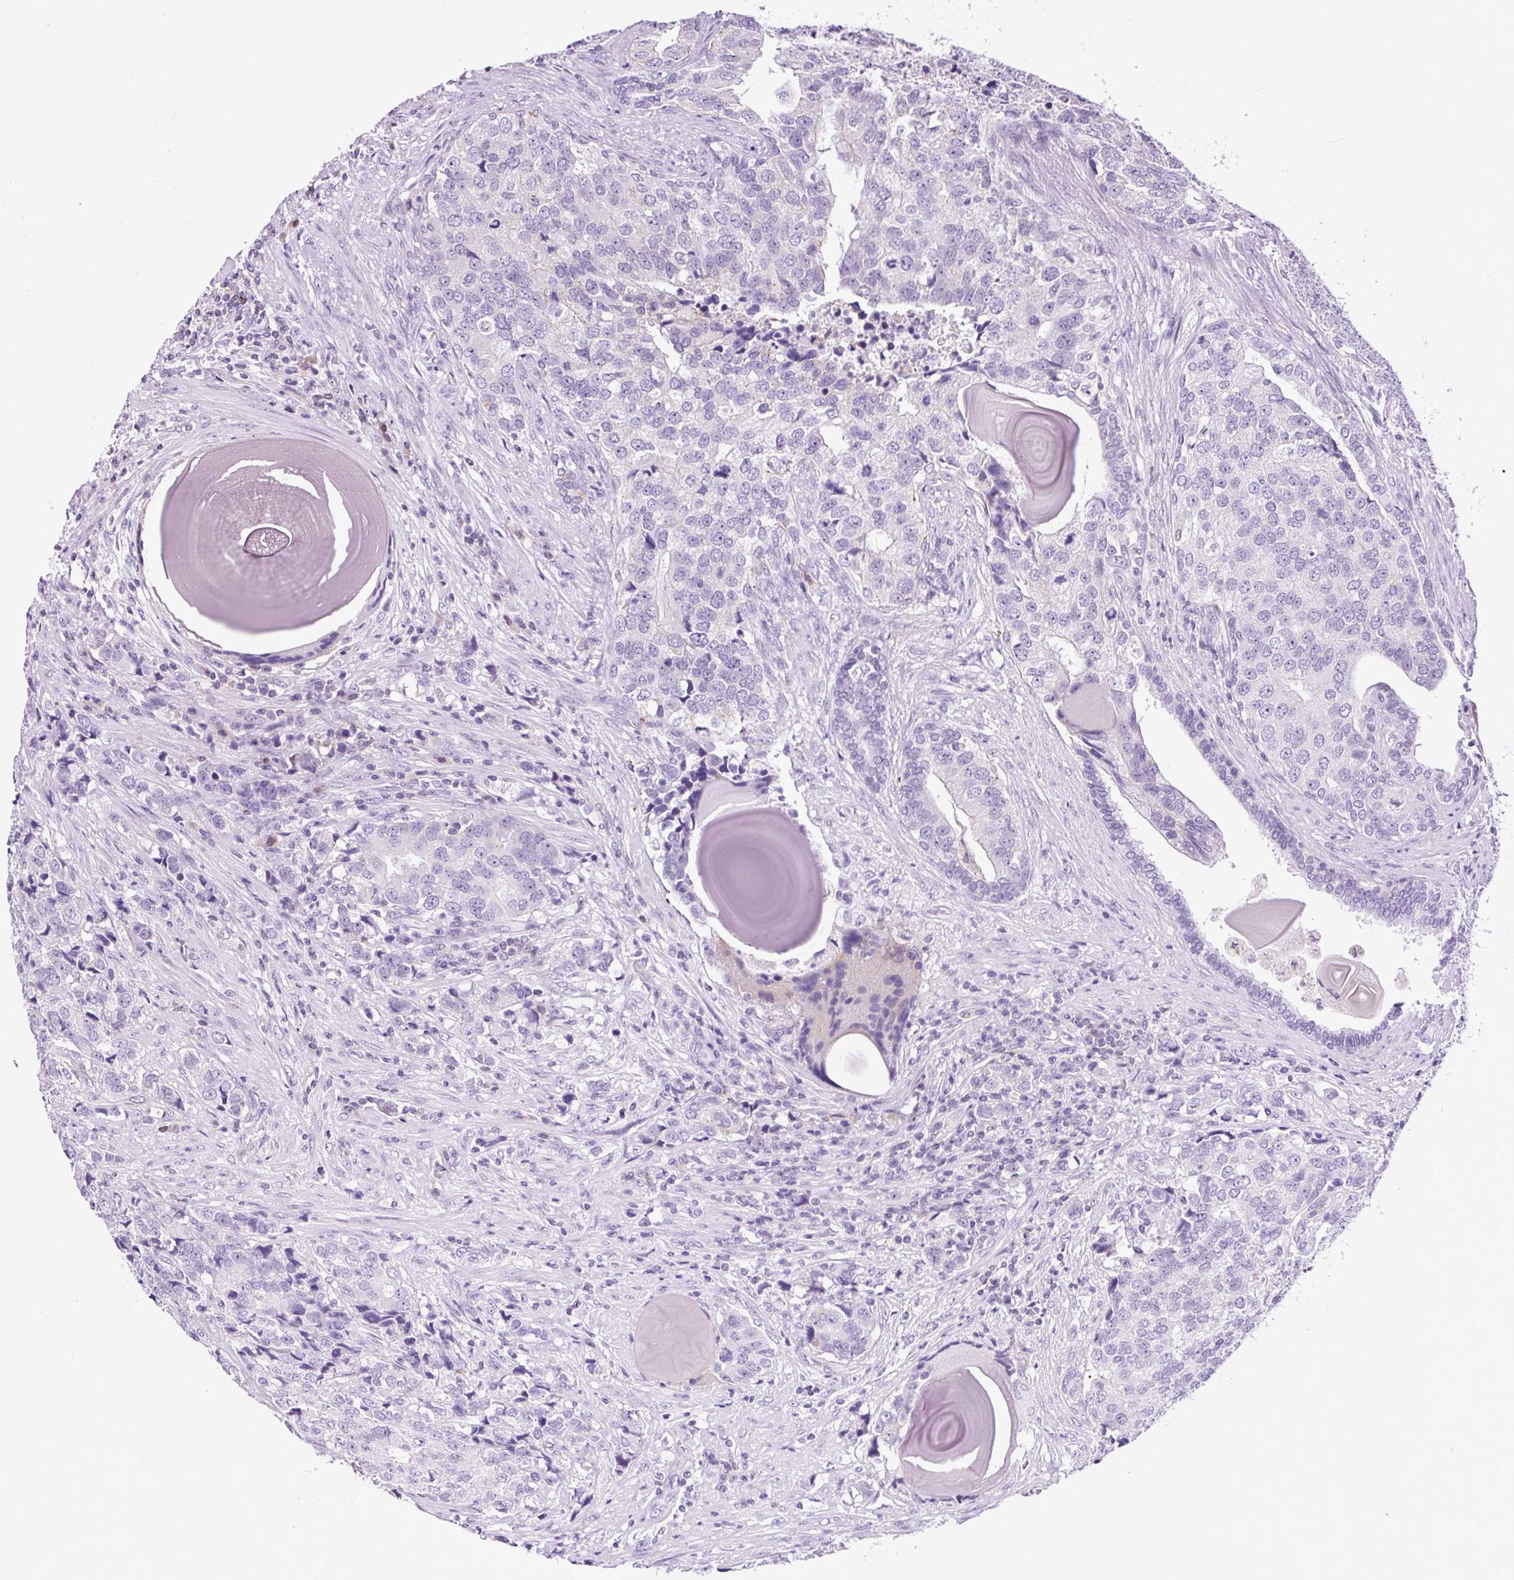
{"staining": {"intensity": "negative", "quantity": "none", "location": "none"}, "tissue": "prostate cancer", "cell_type": "Tumor cells", "image_type": "cancer", "snomed": [{"axis": "morphology", "description": "Adenocarcinoma, High grade"}, {"axis": "topography", "description": "Prostate"}], "caption": "This is an IHC photomicrograph of human prostate cancer (high-grade adenocarcinoma). There is no expression in tumor cells.", "gene": "TAFA3", "patient": {"sex": "male", "age": 68}}